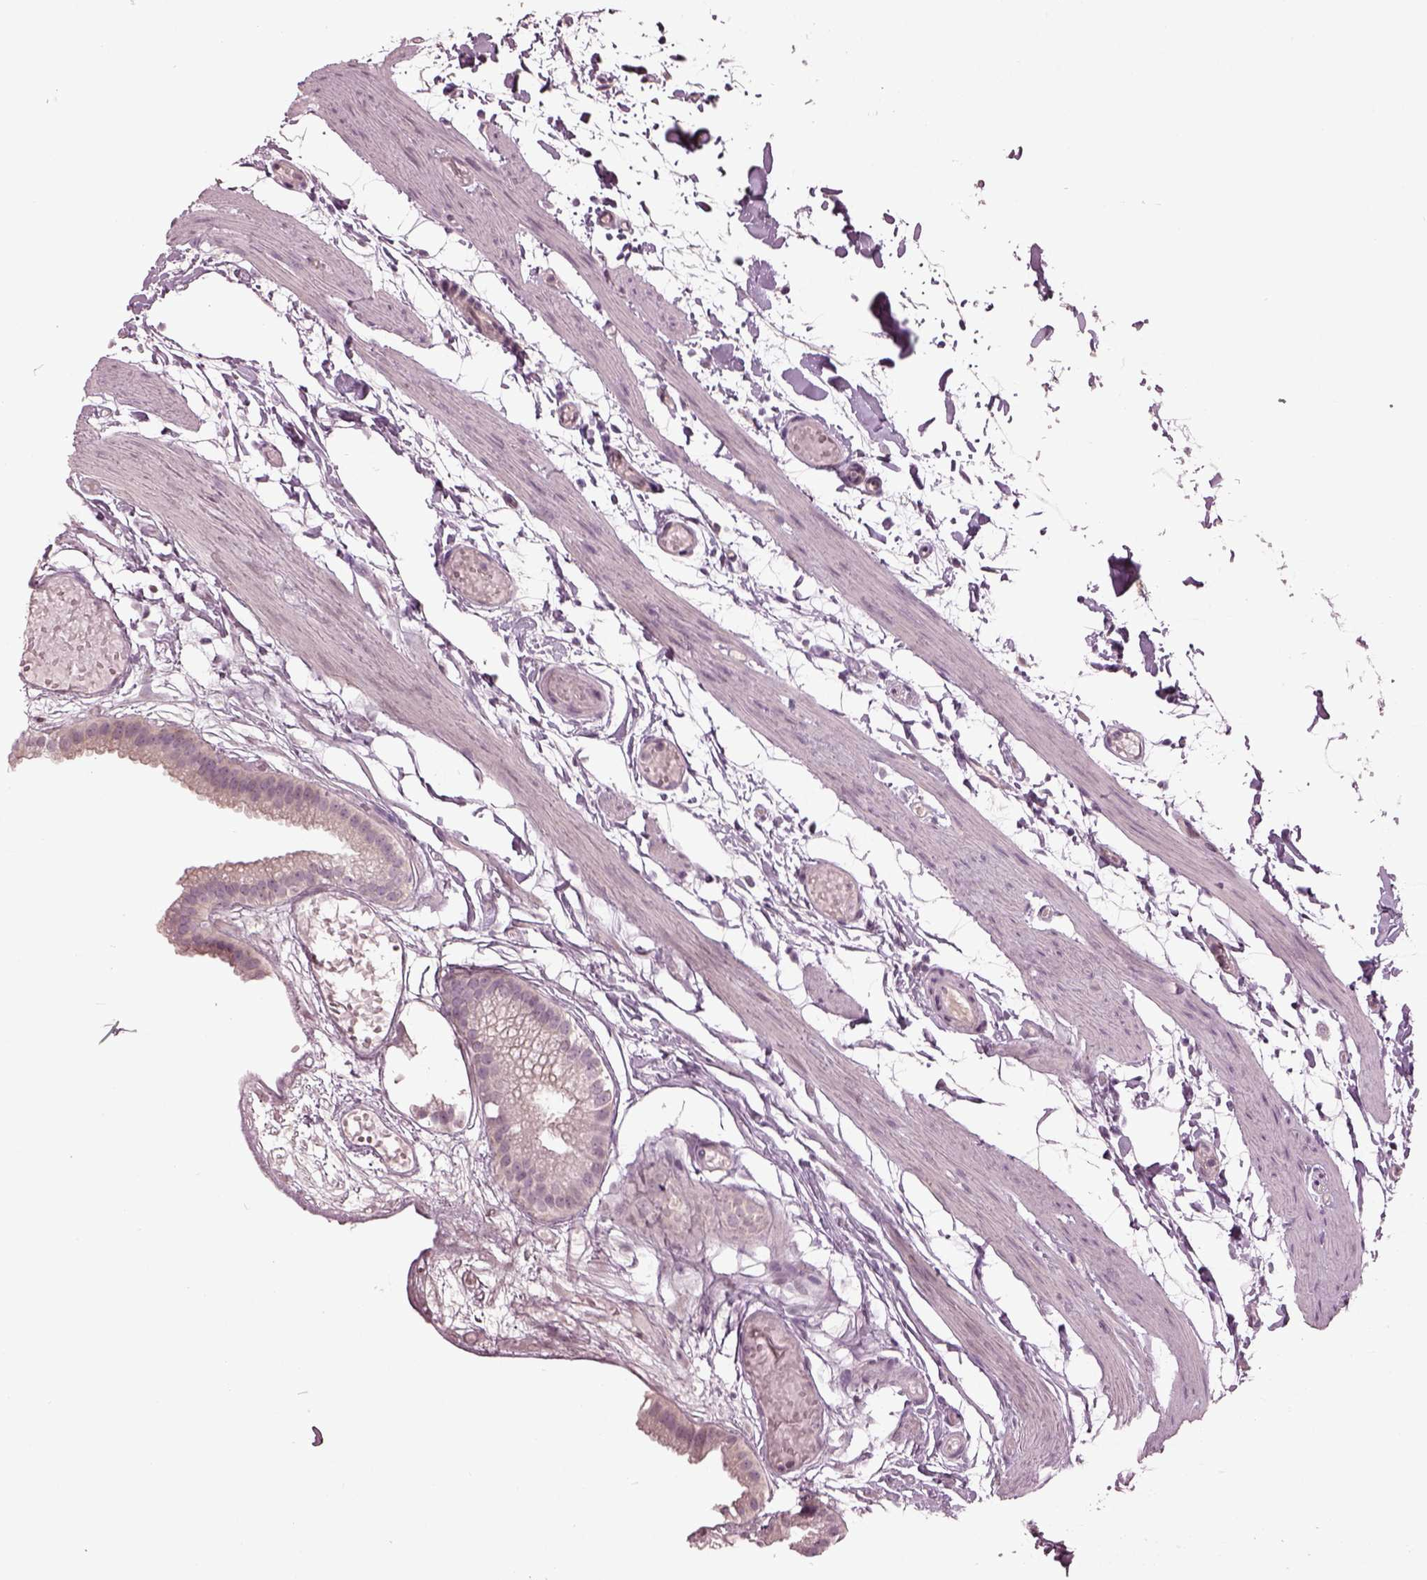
{"staining": {"intensity": "negative", "quantity": "none", "location": "none"}, "tissue": "gallbladder", "cell_type": "Glandular cells", "image_type": "normal", "snomed": [{"axis": "morphology", "description": "Normal tissue, NOS"}, {"axis": "topography", "description": "Gallbladder"}], "caption": "IHC of benign human gallbladder shows no positivity in glandular cells.", "gene": "GAL", "patient": {"sex": "female", "age": 45}}